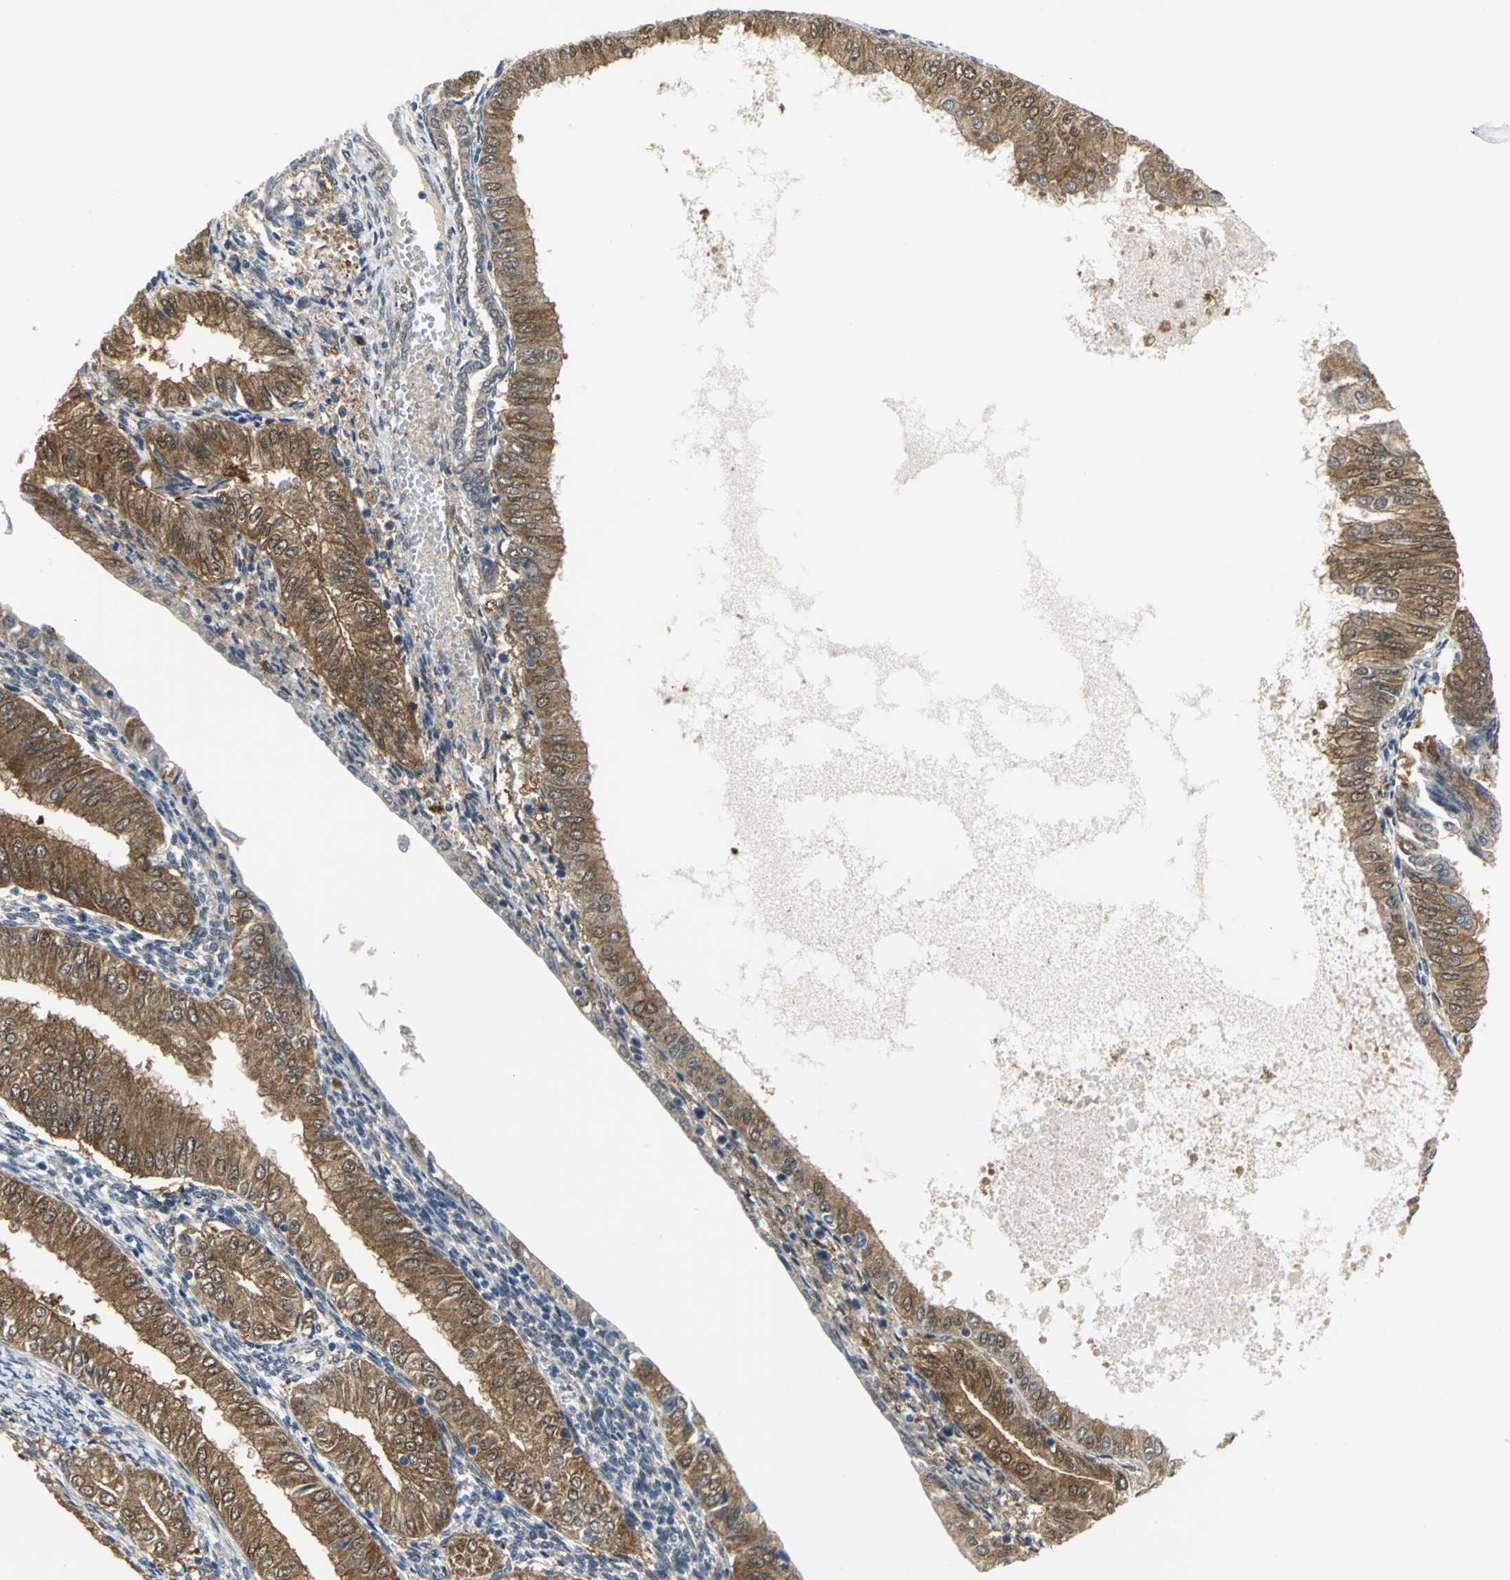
{"staining": {"intensity": "moderate", "quantity": ">75%", "location": "cytoplasmic/membranous"}, "tissue": "endometrial cancer", "cell_type": "Tumor cells", "image_type": "cancer", "snomed": [{"axis": "morphology", "description": "Adenocarcinoma, NOS"}, {"axis": "topography", "description": "Endometrium"}], "caption": "Moderate cytoplasmic/membranous expression for a protein is identified in about >75% of tumor cells of adenocarcinoma (endometrial) using immunohistochemistry.", "gene": "PGM3", "patient": {"sex": "female", "age": 53}}